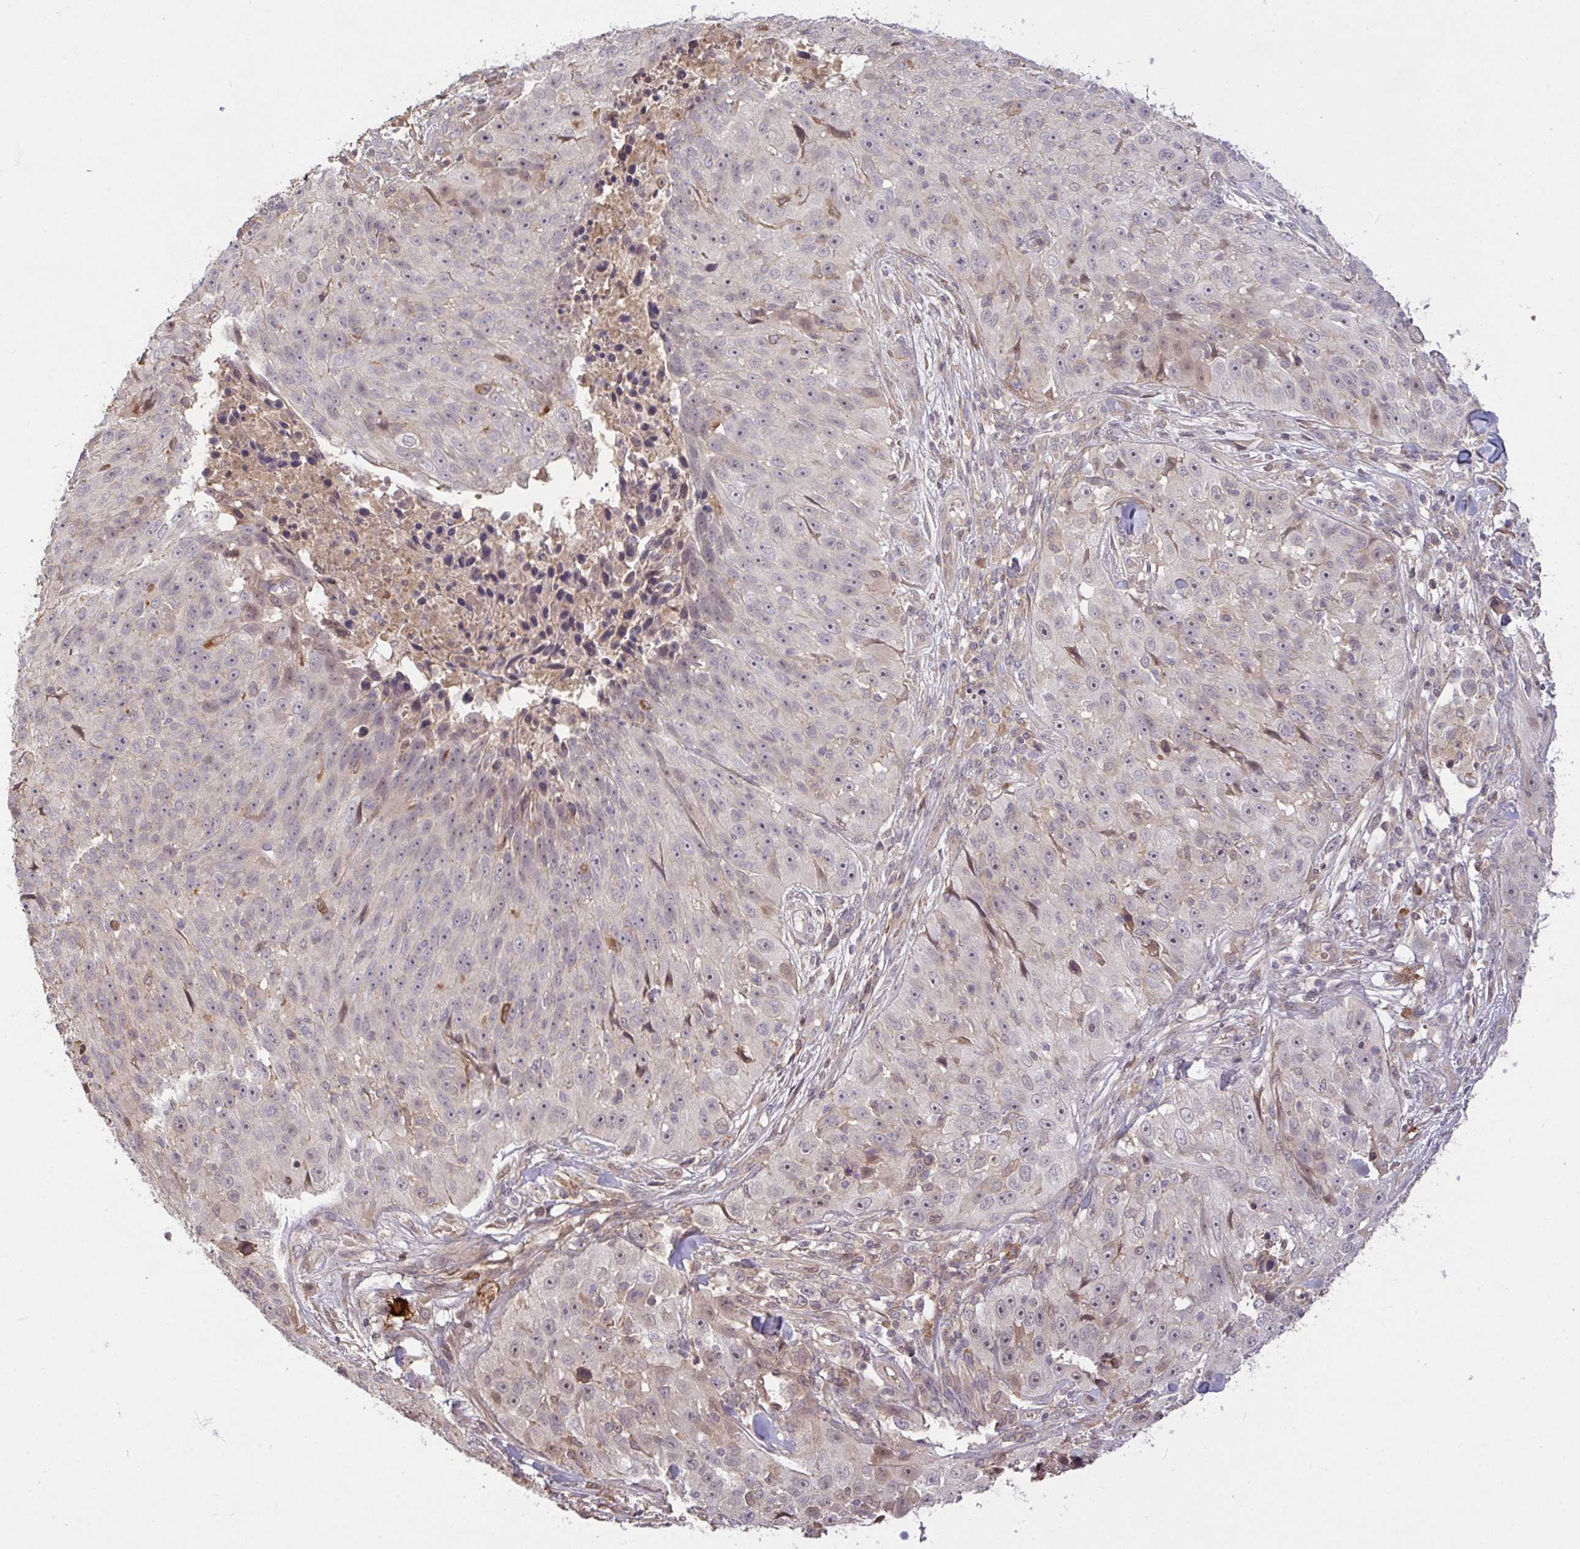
{"staining": {"intensity": "weak", "quantity": "<25%", "location": "nuclear"}, "tissue": "skin cancer", "cell_type": "Tumor cells", "image_type": "cancer", "snomed": [{"axis": "morphology", "description": "Squamous cell carcinoma, NOS"}, {"axis": "topography", "description": "Skin"}], "caption": "This is an immunohistochemistry (IHC) image of human skin cancer (squamous cell carcinoma). There is no staining in tumor cells.", "gene": "FCER1A", "patient": {"sex": "female", "age": 87}}